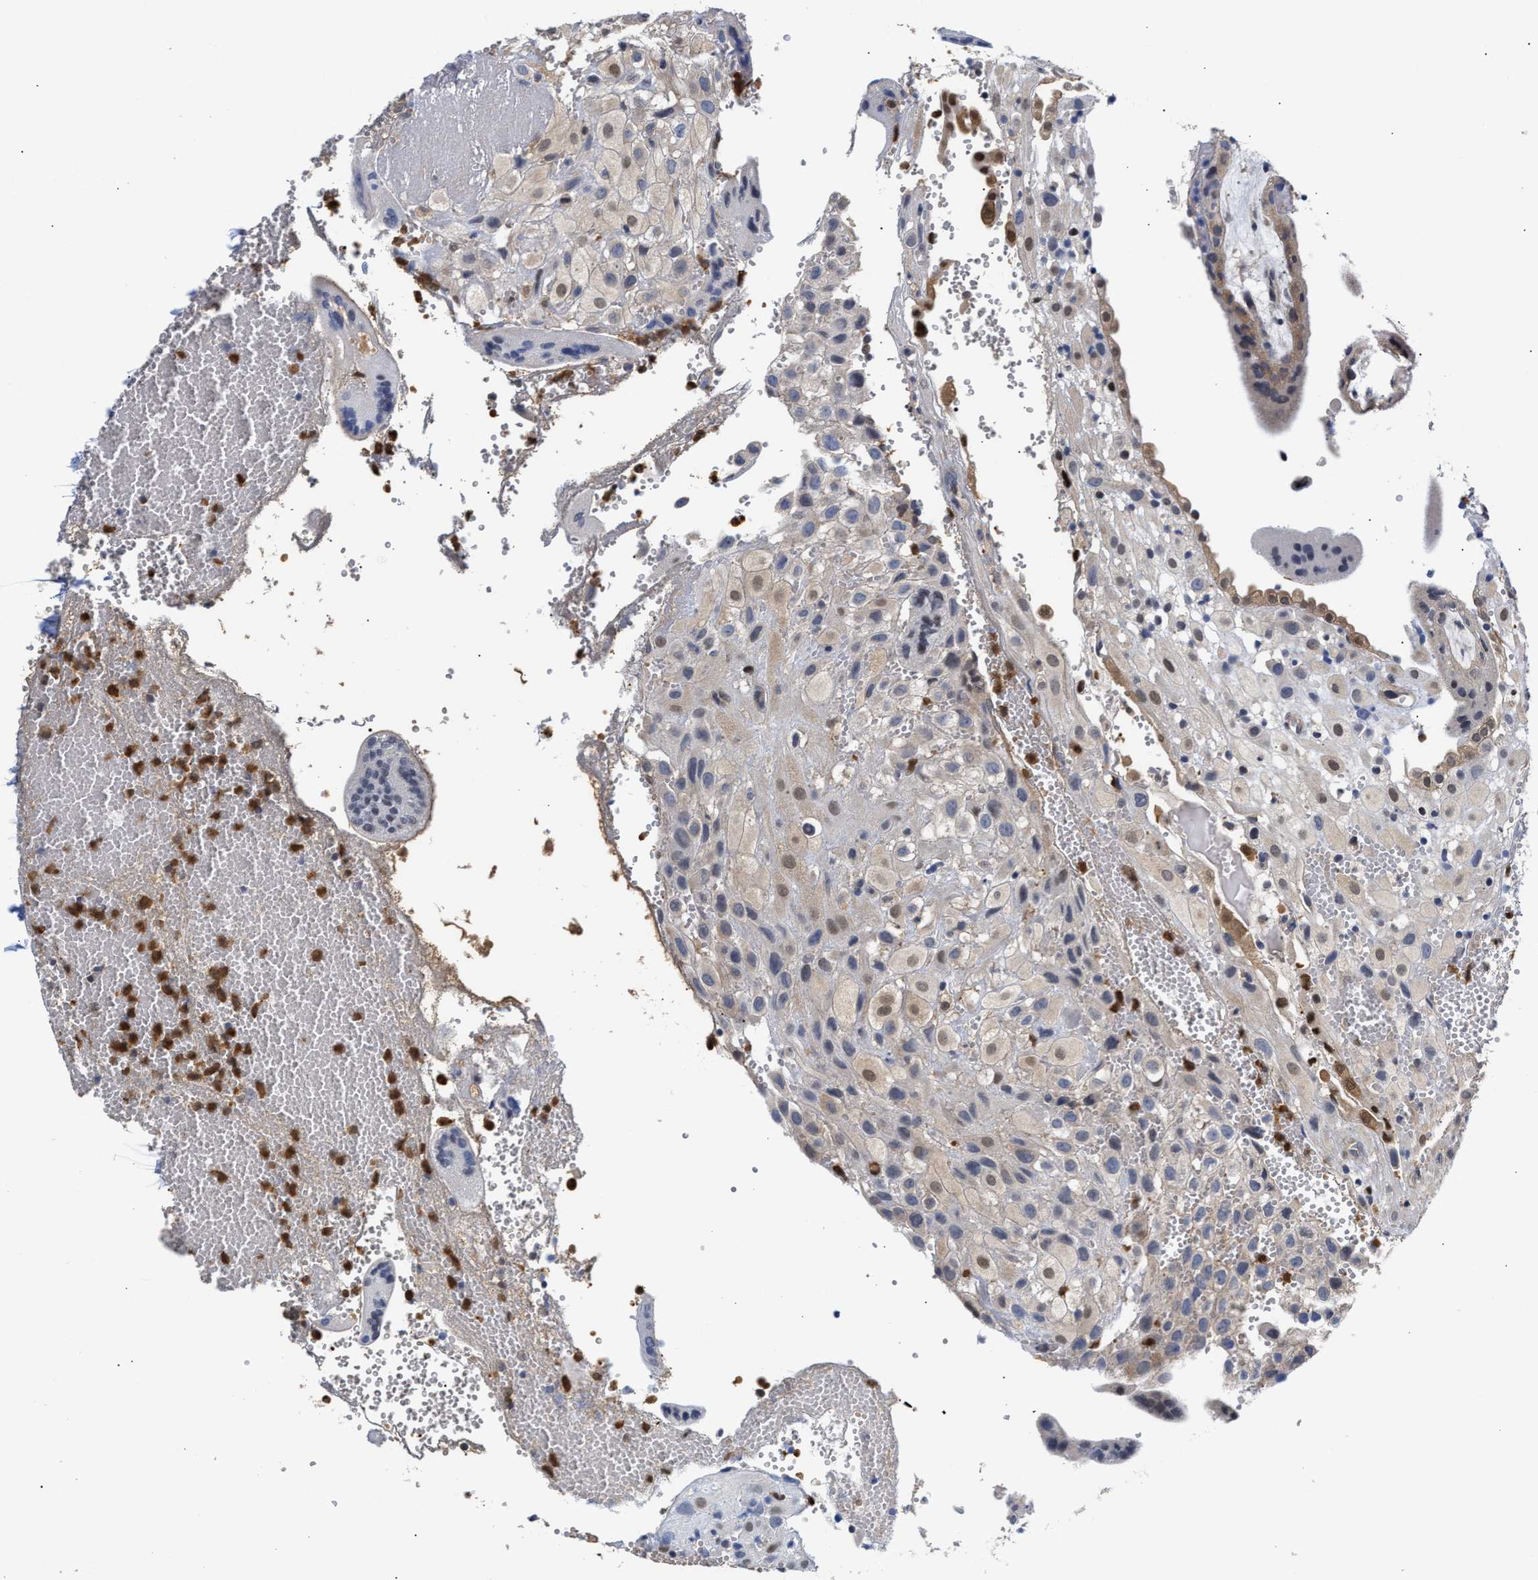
{"staining": {"intensity": "weak", "quantity": "<25%", "location": "cytoplasmic/membranous,nuclear"}, "tissue": "placenta", "cell_type": "Decidual cells", "image_type": "normal", "snomed": [{"axis": "morphology", "description": "Normal tissue, NOS"}, {"axis": "topography", "description": "Placenta"}], "caption": "The micrograph shows no staining of decidual cells in unremarkable placenta.", "gene": "KLHDC1", "patient": {"sex": "female", "age": 18}}